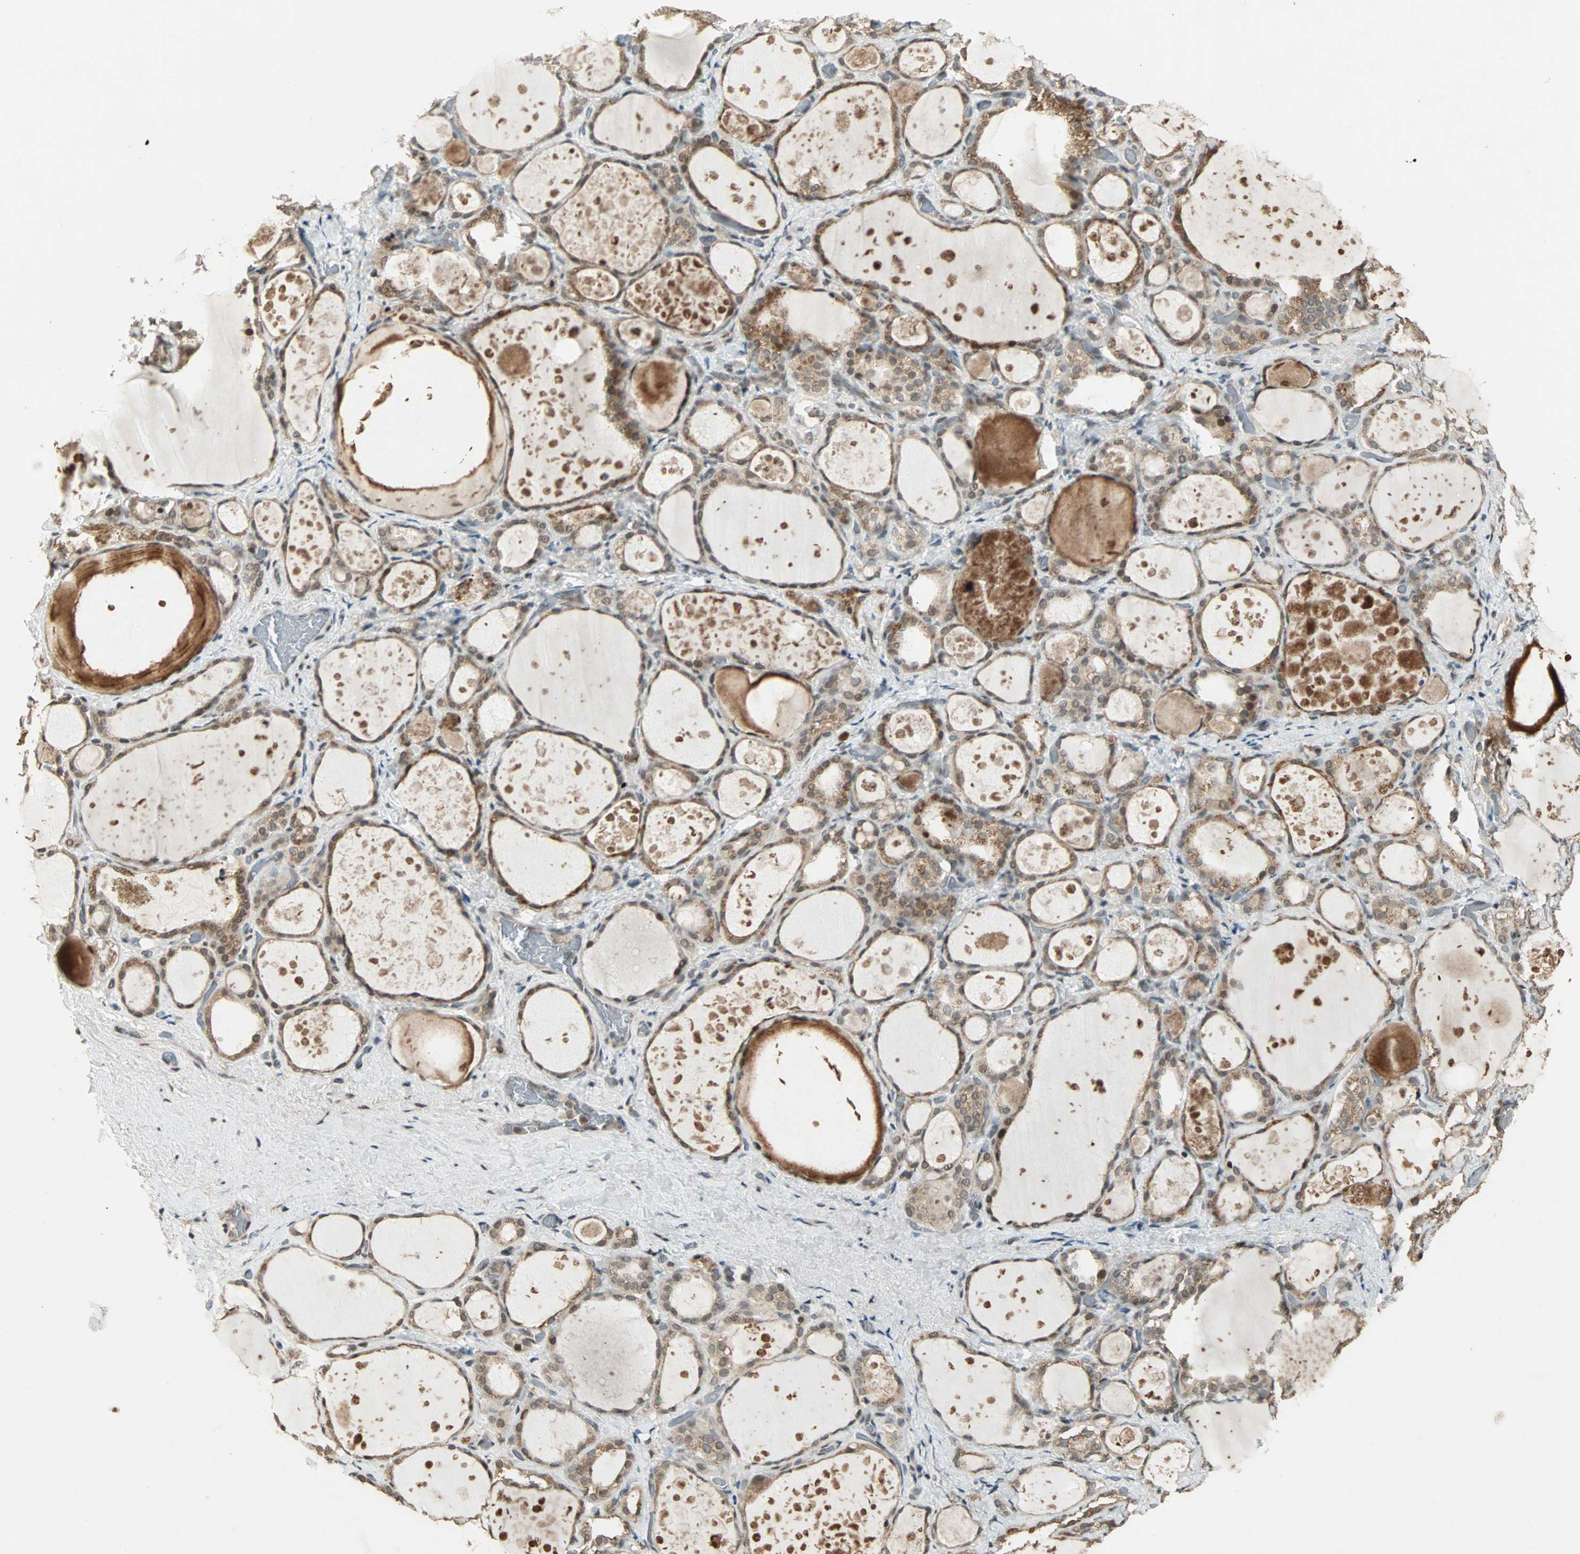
{"staining": {"intensity": "moderate", "quantity": "25%-75%", "location": "cytoplasmic/membranous,nuclear"}, "tissue": "thyroid gland", "cell_type": "Glandular cells", "image_type": "normal", "snomed": [{"axis": "morphology", "description": "Normal tissue, NOS"}, {"axis": "topography", "description": "Thyroid gland"}], "caption": "Immunohistochemistry (IHC) of normal human thyroid gland displays medium levels of moderate cytoplasmic/membranous,nuclear positivity in approximately 25%-75% of glandular cells. The staining was performed using DAB (3,3'-diaminobenzidine) to visualize the protein expression in brown, while the nuclei were stained in blue with hematoxylin (Magnification: 20x).", "gene": "ZNF701", "patient": {"sex": "female", "age": 75}}